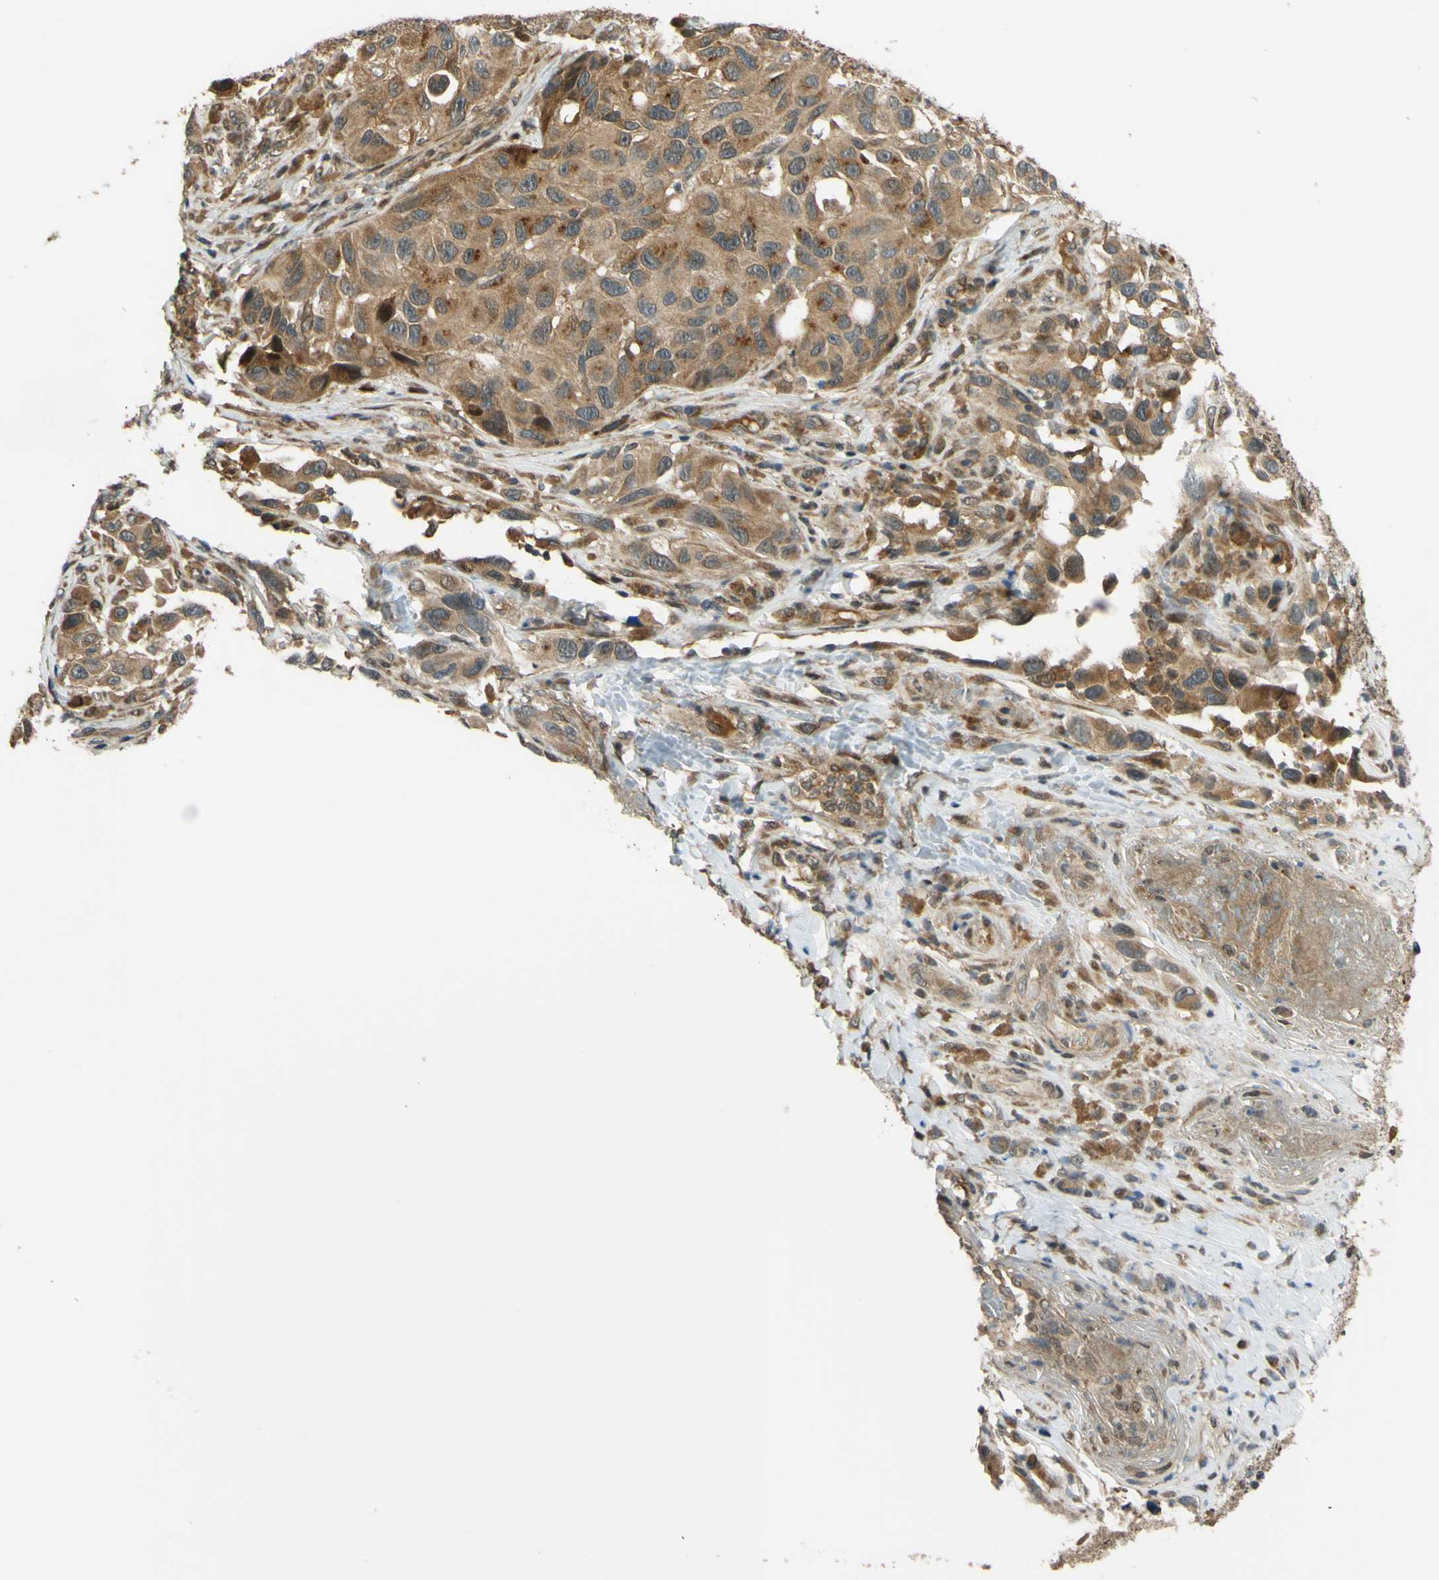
{"staining": {"intensity": "moderate", "quantity": ">75%", "location": "cytoplasmic/membranous"}, "tissue": "melanoma", "cell_type": "Tumor cells", "image_type": "cancer", "snomed": [{"axis": "morphology", "description": "Malignant melanoma, NOS"}, {"axis": "topography", "description": "Skin"}], "caption": "A brown stain labels moderate cytoplasmic/membranous staining of a protein in melanoma tumor cells.", "gene": "ABCC8", "patient": {"sex": "female", "age": 73}}